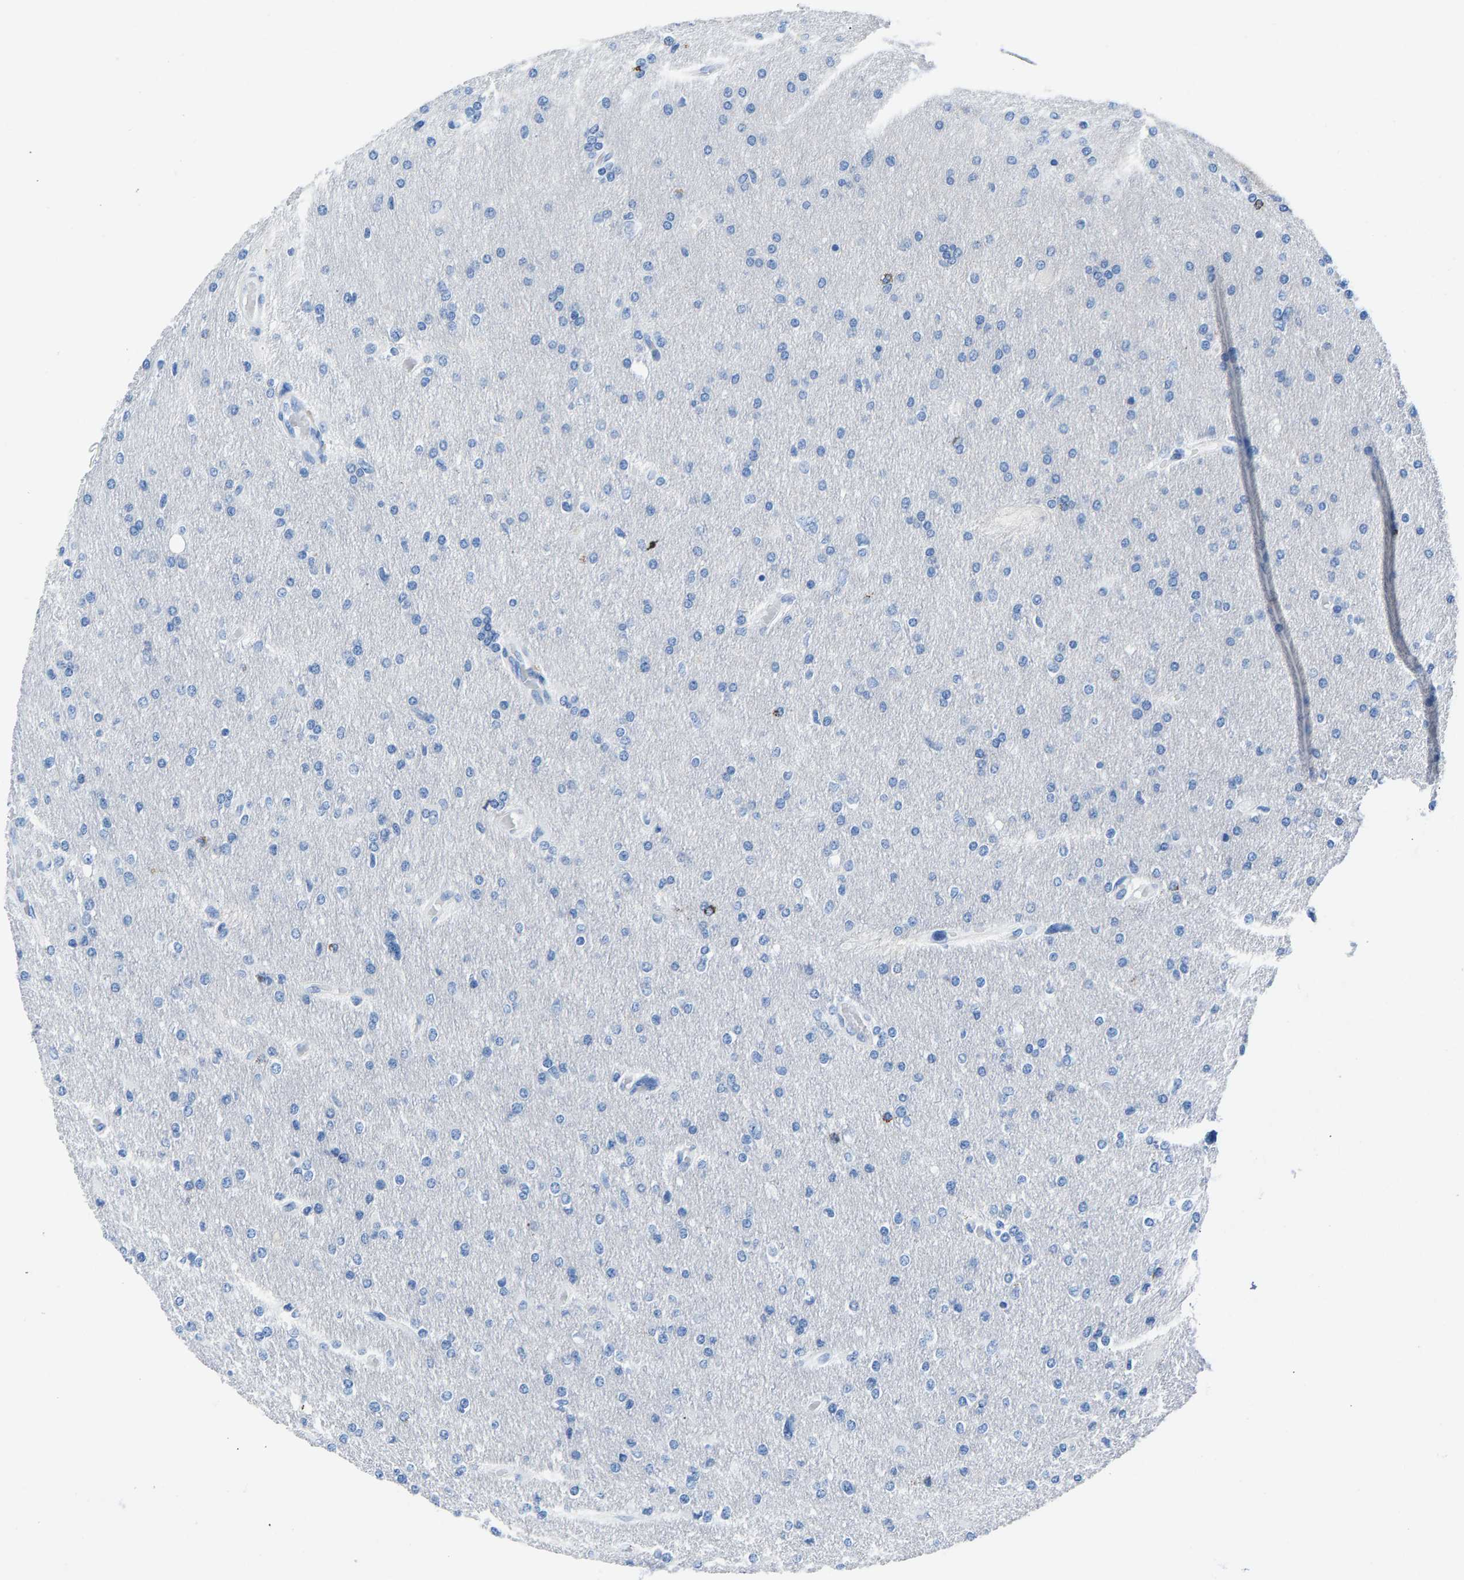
{"staining": {"intensity": "negative", "quantity": "none", "location": "none"}, "tissue": "glioma", "cell_type": "Tumor cells", "image_type": "cancer", "snomed": [{"axis": "morphology", "description": "Glioma, malignant, High grade"}, {"axis": "topography", "description": "Cerebral cortex"}], "caption": "Tumor cells are negative for protein expression in human malignant glioma (high-grade). The staining is performed using DAB (3,3'-diaminobenzidine) brown chromogen with nuclei counter-stained in using hematoxylin.", "gene": "CPS1", "patient": {"sex": "female", "age": 36}}